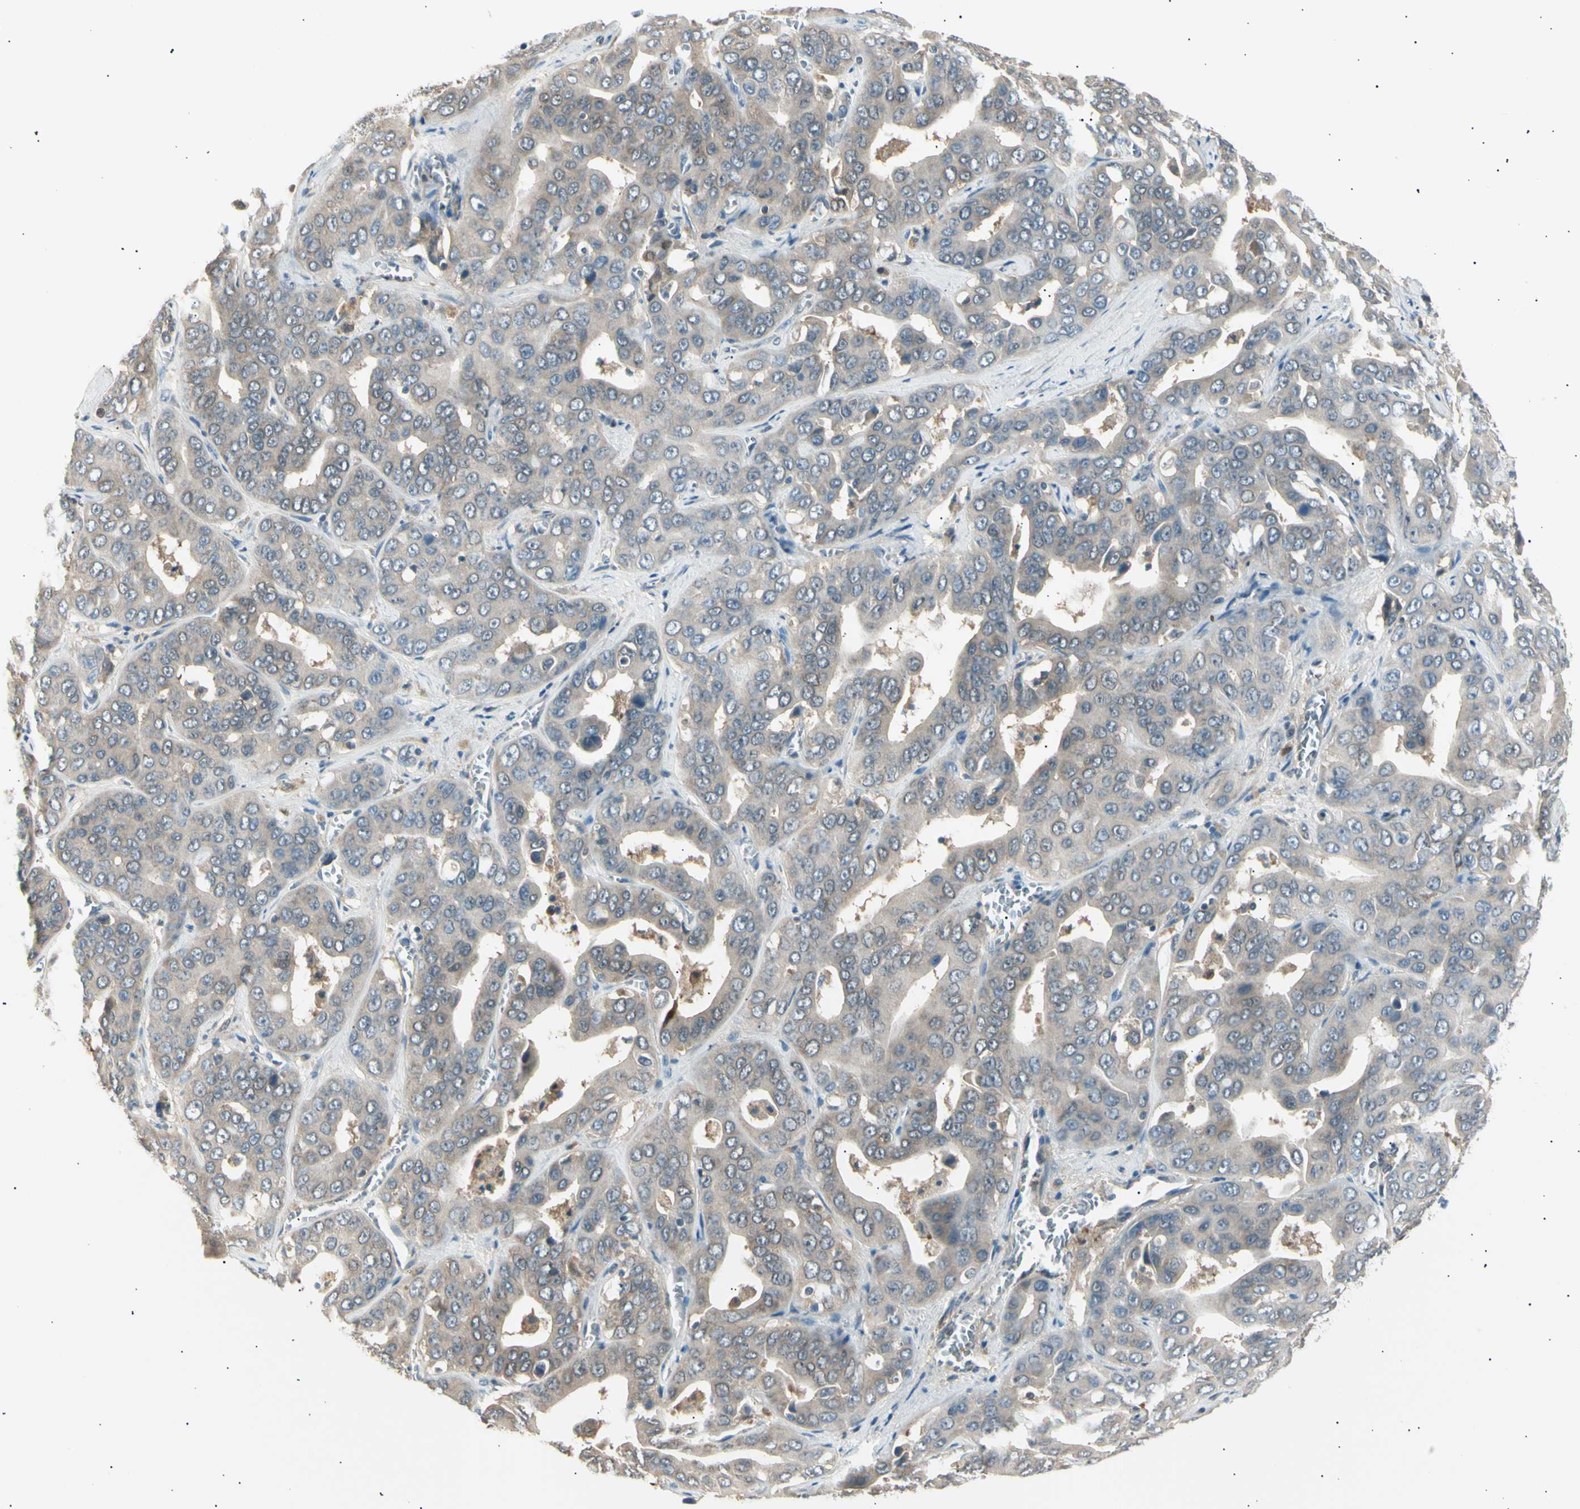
{"staining": {"intensity": "weak", "quantity": ">75%", "location": "cytoplasmic/membranous"}, "tissue": "liver cancer", "cell_type": "Tumor cells", "image_type": "cancer", "snomed": [{"axis": "morphology", "description": "Cholangiocarcinoma"}, {"axis": "topography", "description": "Liver"}], "caption": "Protein staining displays weak cytoplasmic/membranous expression in about >75% of tumor cells in cholangiocarcinoma (liver). (Stains: DAB (3,3'-diaminobenzidine) in brown, nuclei in blue, Microscopy: brightfield microscopy at high magnification).", "gene": "LHPP", "patient": {"sex": "female", "age": 52}}